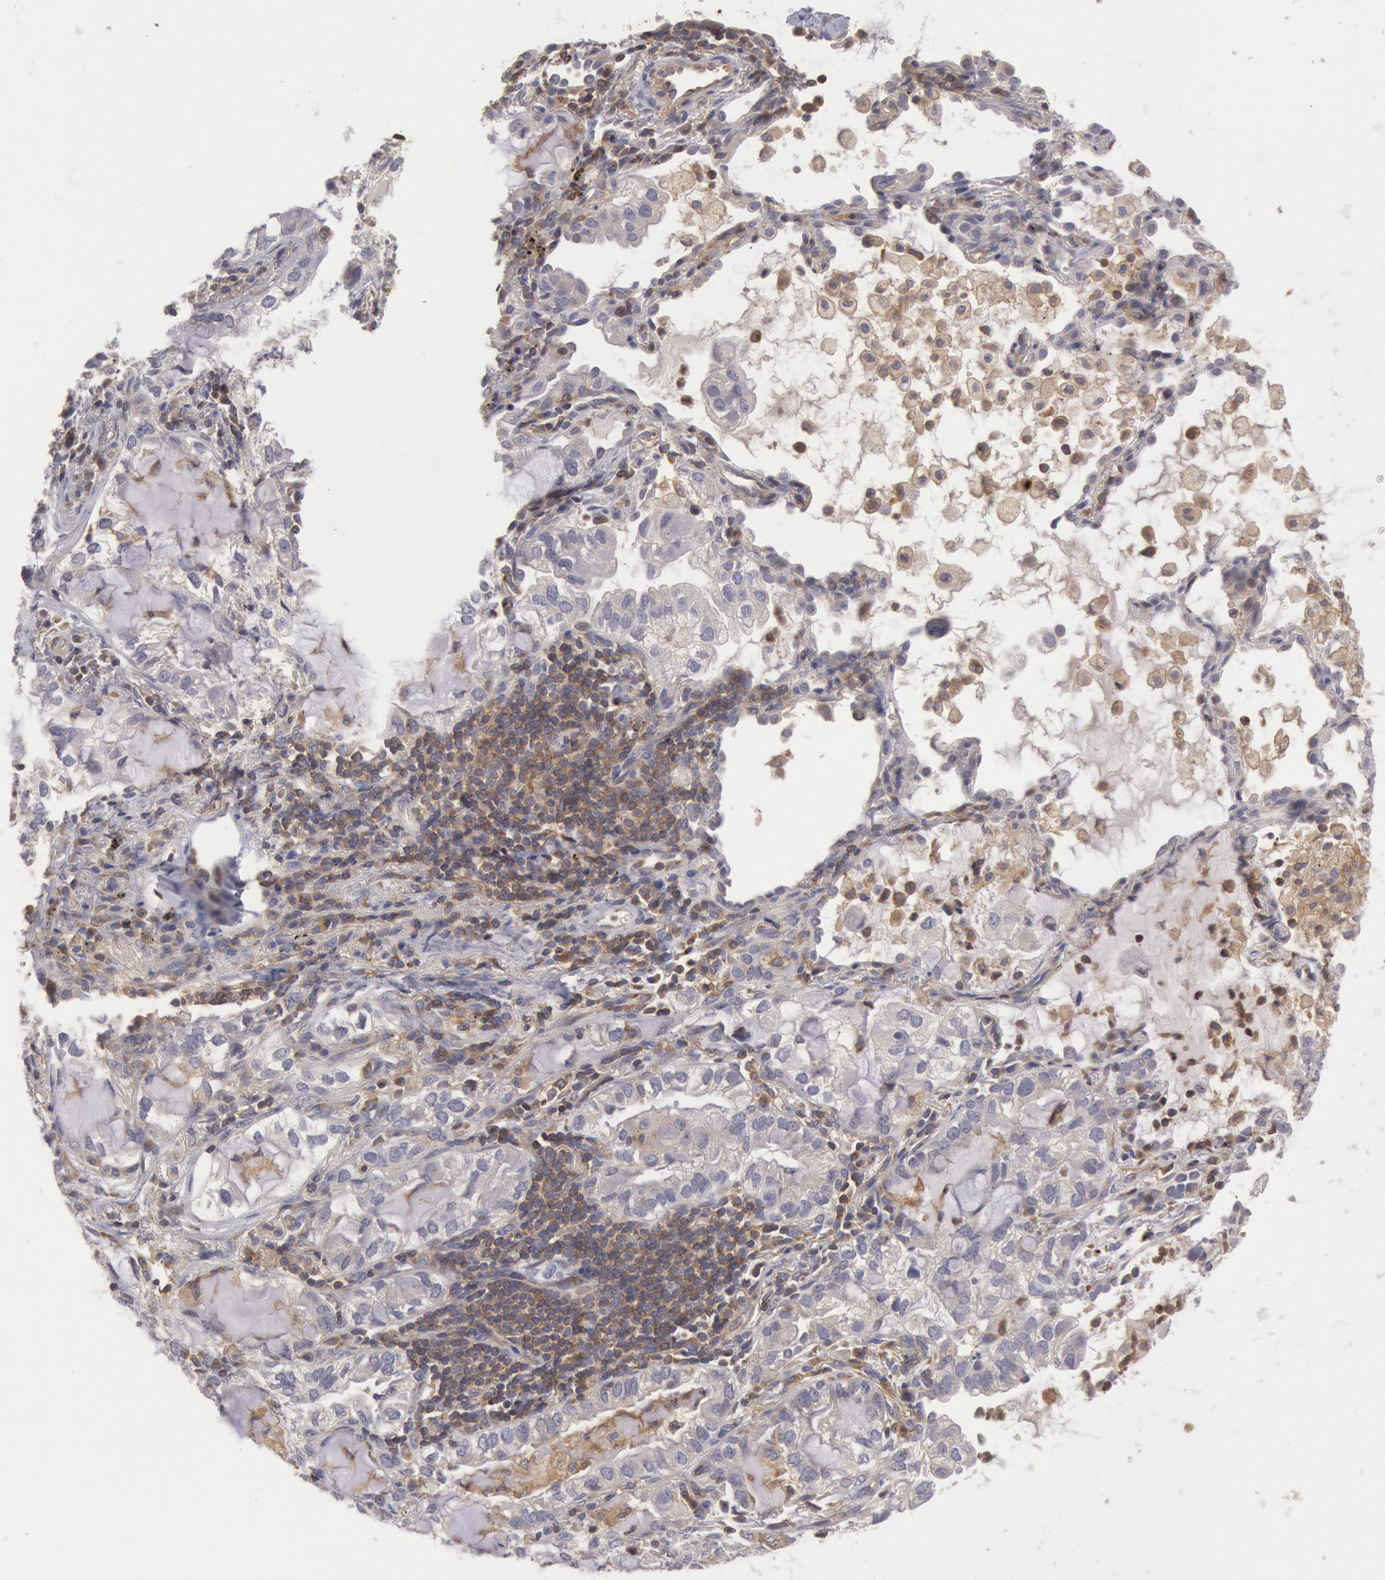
{"staining": {"intensity": "negative", "quantity": "none", "location": "none"}, "tissue": "lung cancer", "cell_type": "Tumor cells", "image_type": "cancer", "snomed": [{"axis": "morphology", "description": "Adenocarcinoma, NOS"}, {"axis": "topography", "description": "Lung"}], "caption": "This is an IHC image of human lung adenocarcinoma. There is no expression in tumor cells.", "gene": "PIK3R1", "patient": {"sex": "female", "age": 50}}